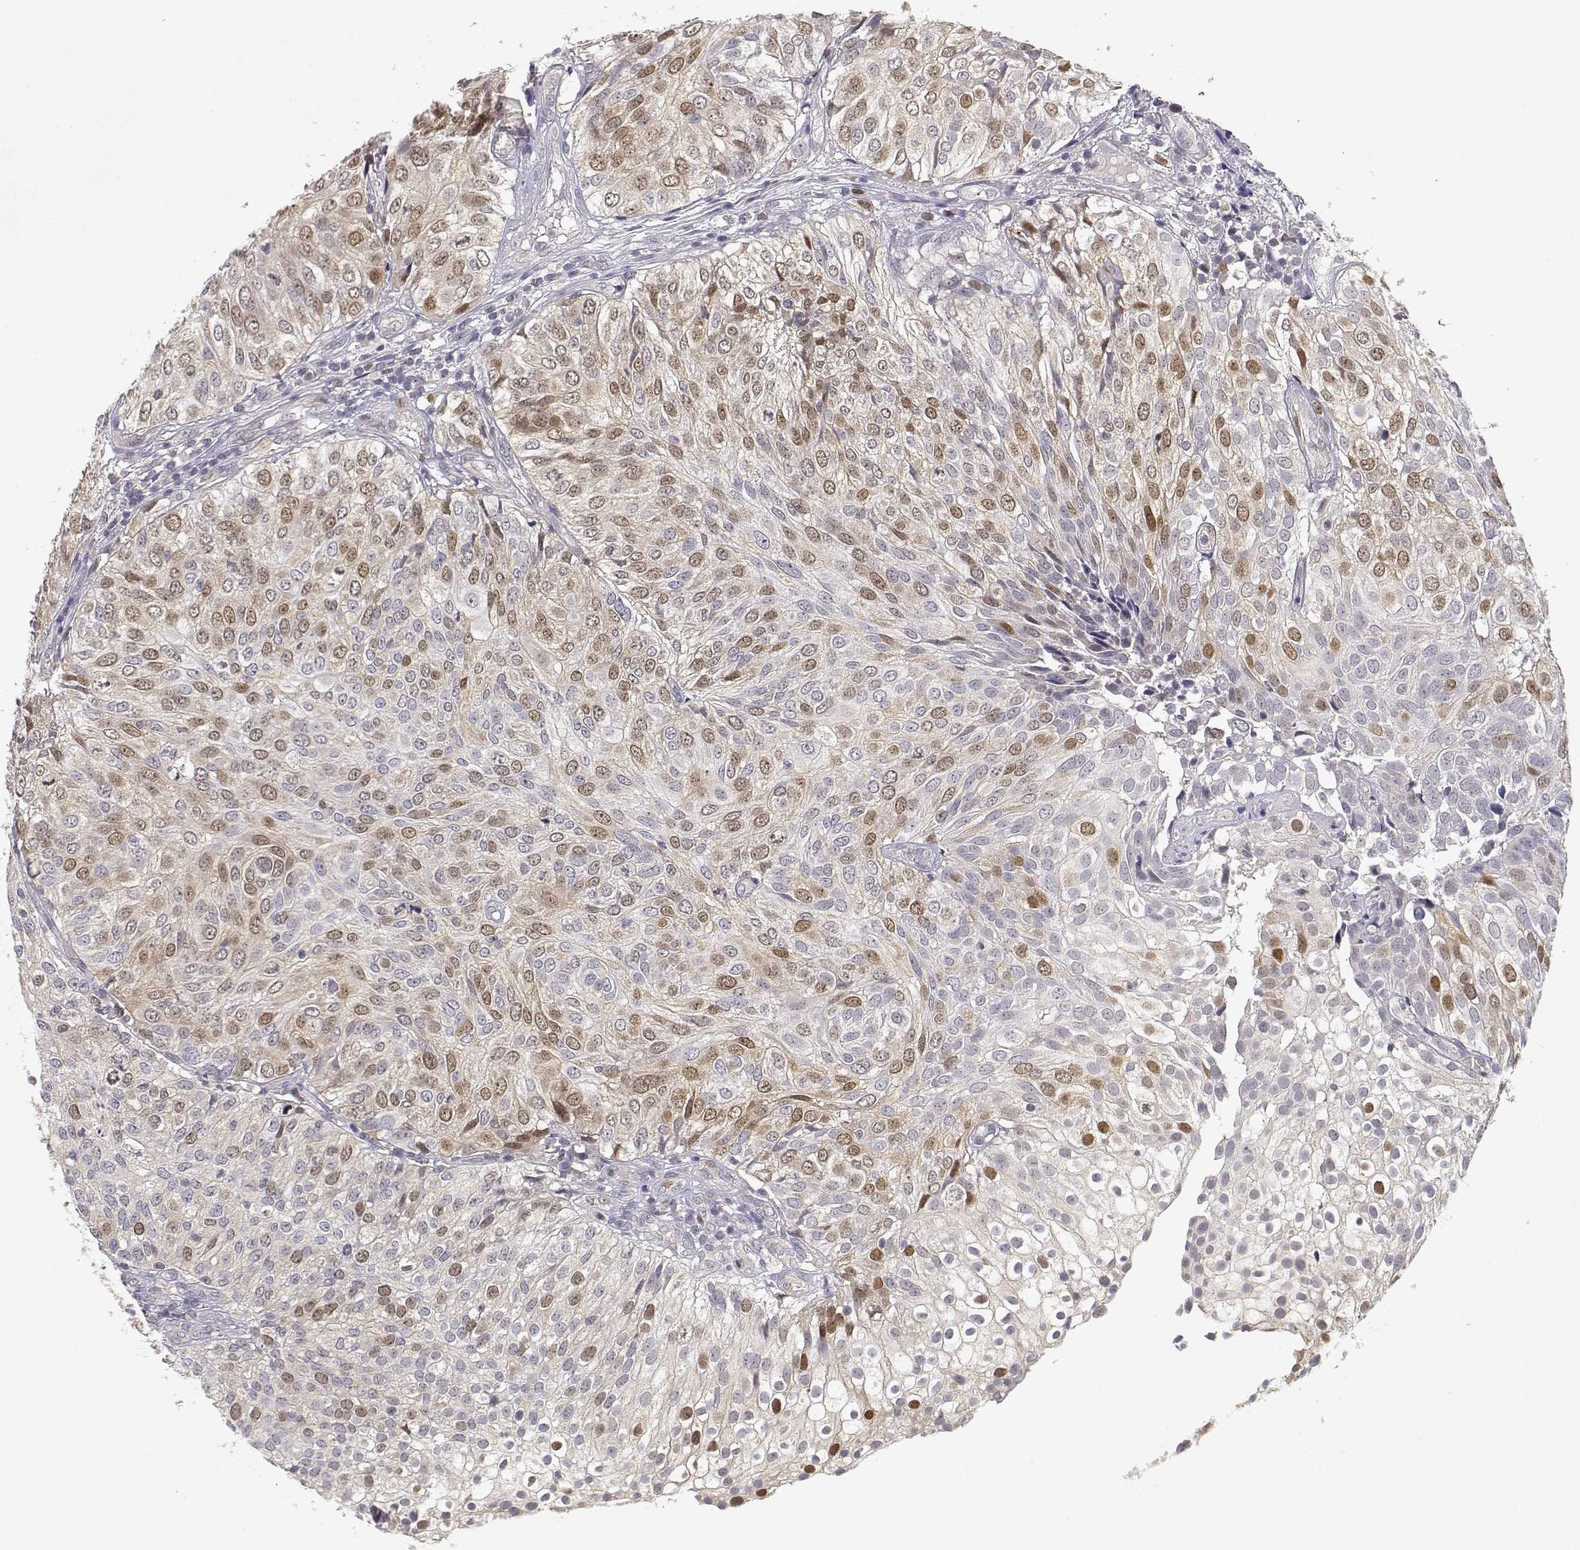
{"staining": {"intensity": "moderate", "quantity": "25%-75%", "location": "nuclear"}, "tissue": "urothelial cancer", "cell_type": "Tumor cells", "image_type": "cancer", "snomed": [{"axis": "morphology", "description": "Urothelial carcinoma, High grade"}, {"axis": "topography", "description": "Urinary bladder"}], "caption": "This histopathology image exhibits immunohistochemistry staining of urothelial carcinoma (high-grade), with medium moderate nuclear staining in about 25%-75% of tumor cells.", "gene": "RAD51", "patient": {"sex": "female", "age": 79}}